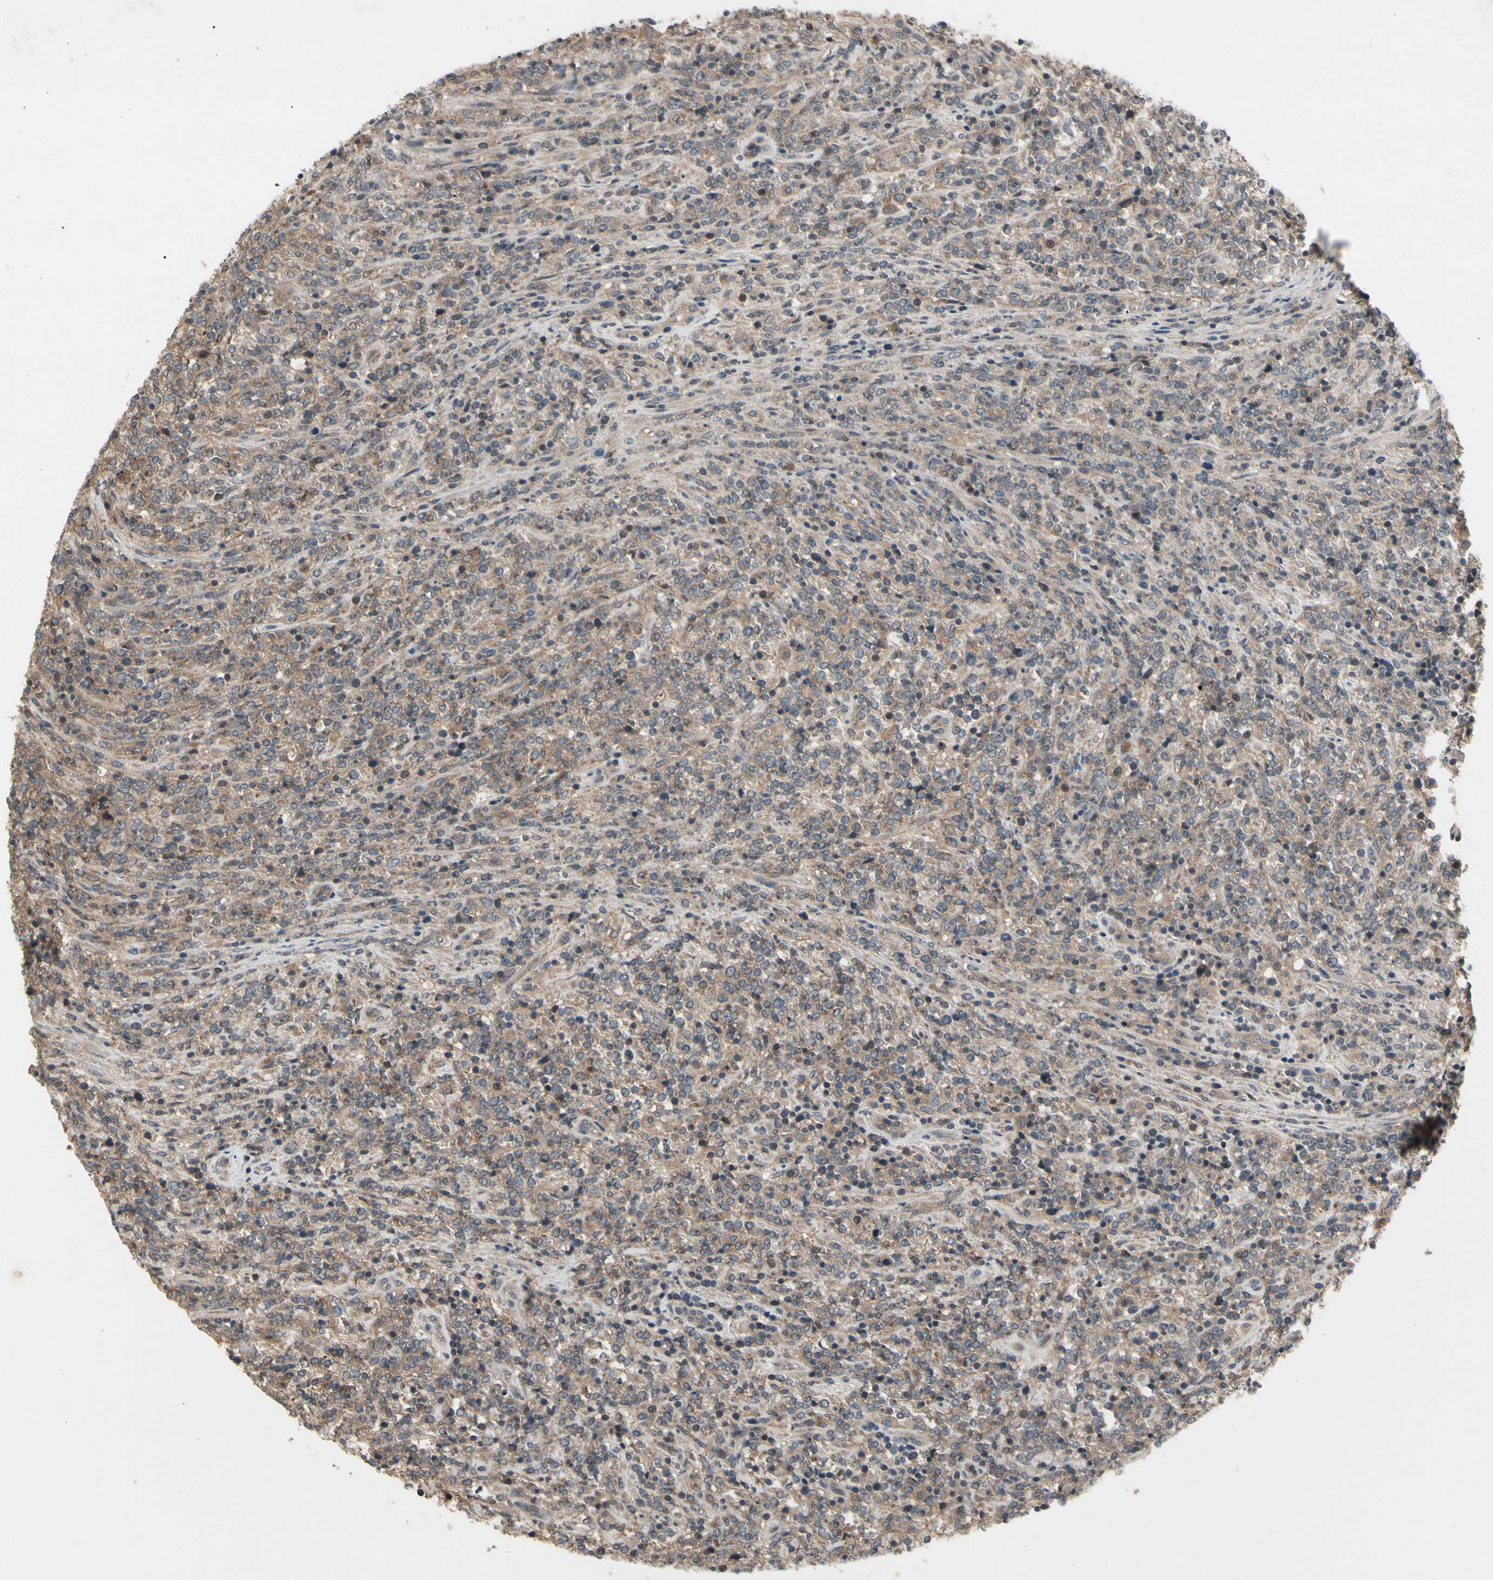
{"staining": {"intensity": "moderate", "quantity": ">75%", "location": "cytoplasmic/membranous"}, "tissue": "lymphoma", "cell_type": "Tumor cells", "image_type": "cancer", "snomed": [{"axis": "morphology", "description": "Malignant lymphoma, non-Hodgkin's type, High grade"}, {"axis": "topography", "description": "Soft tissue"}], "caption": "Lymphoma tissue displays moderate cytoplasmic/membranous positivity in approximately >75% of tumor cells, visualized by immunohistochemistry. Using DAB (brown) and hematoxylin (blue) stains, captured at high magnification using brightfield microscopy.", "gene": "NSF", "patient": {"sex": "male", "age": 18}}